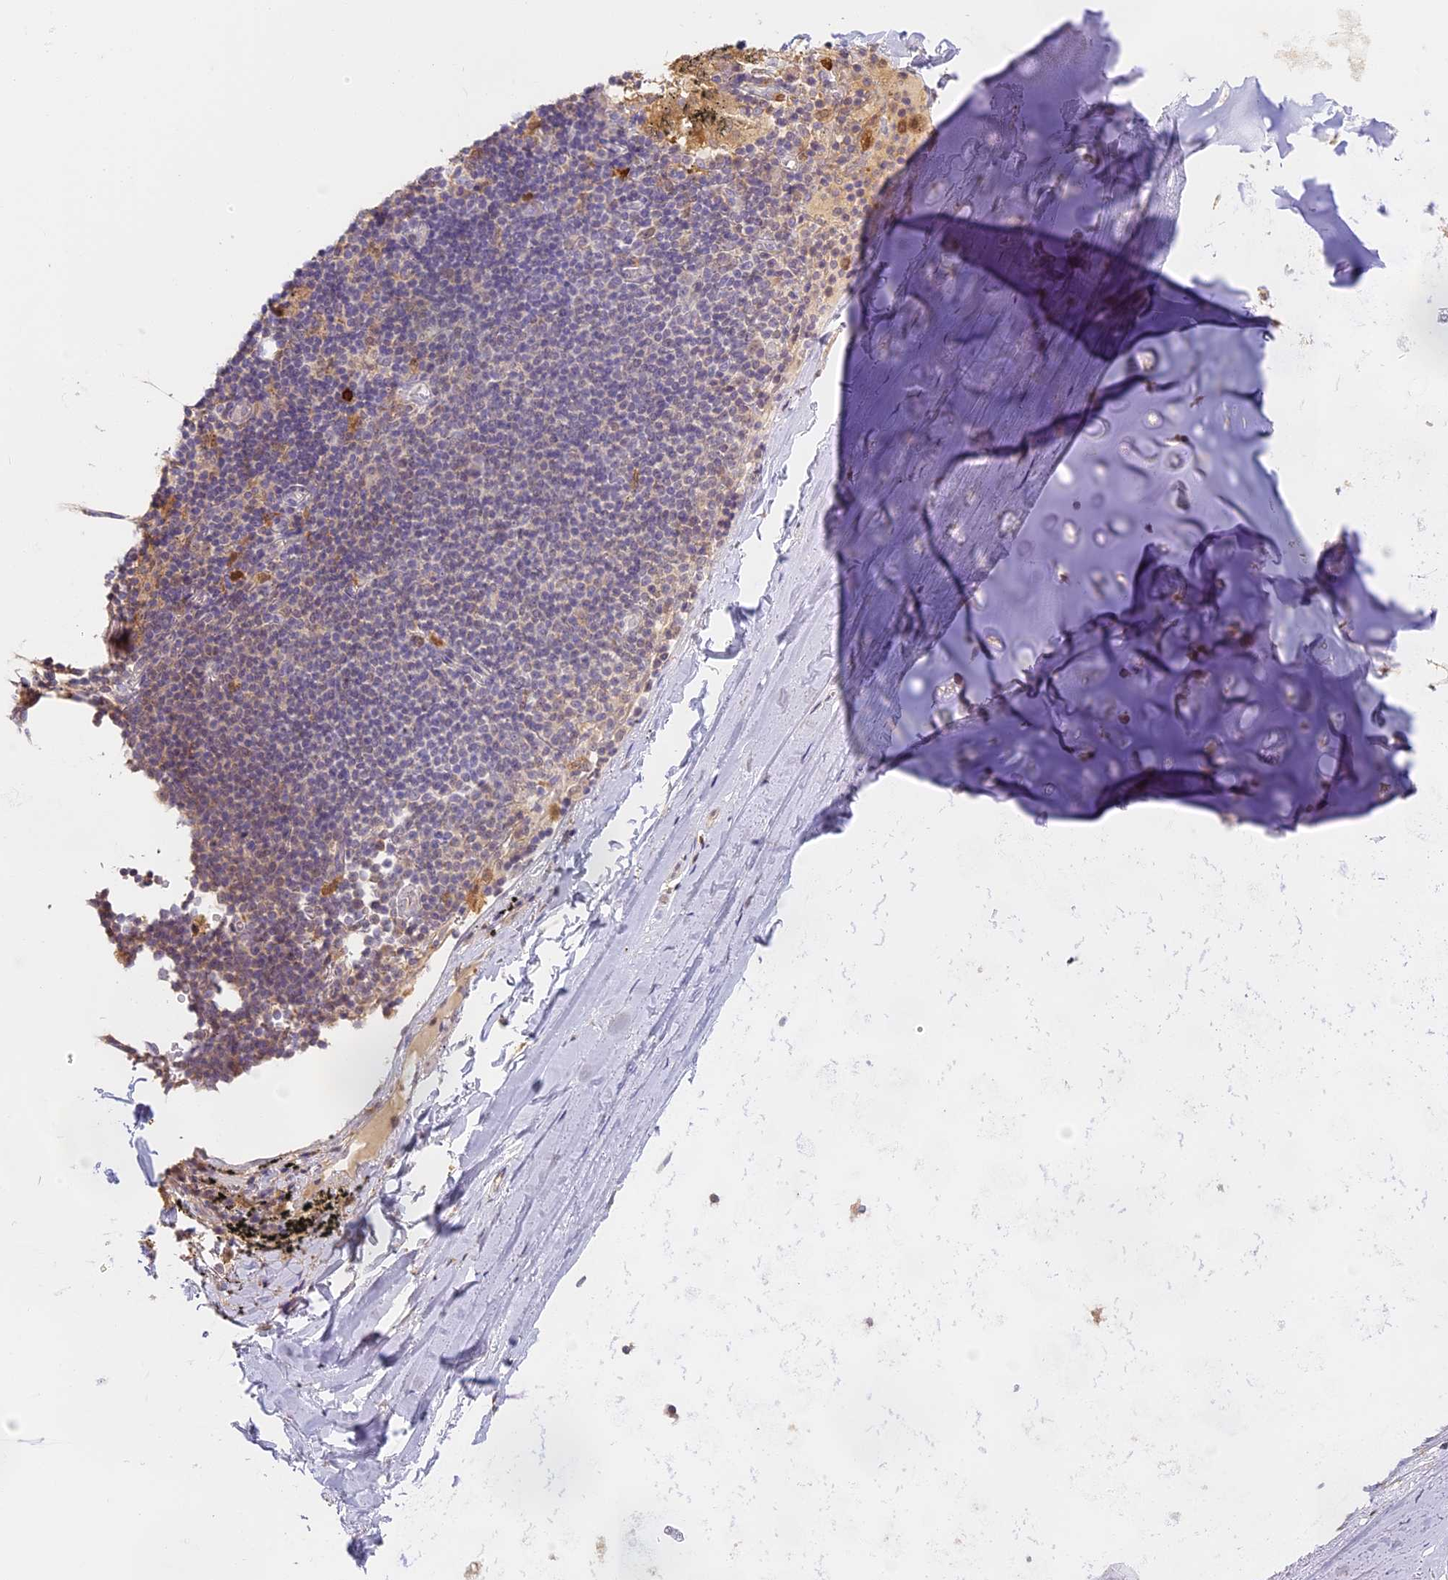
{"staining": {"intensity": "negative", "quantity": "none", "location": "none"}, "tissue": "adipose tissue", "cell_type": "Adipocytes", "image_type": "normal", "snomed": [{"axis": "morphology", "description": "Normal tissue, NOS"}, {"axis": "topography", "description": "Lymph node"}, {"axis": "topography", "description": "Bronchus"}], "caption": "IHC micrograph of unremarkable adipose tissue: adipose tissue stained with DAB displays no significant protein positivity in adipocytes.", "gene": "NCF4", "patient": {"sex": "male", "age": 63}}